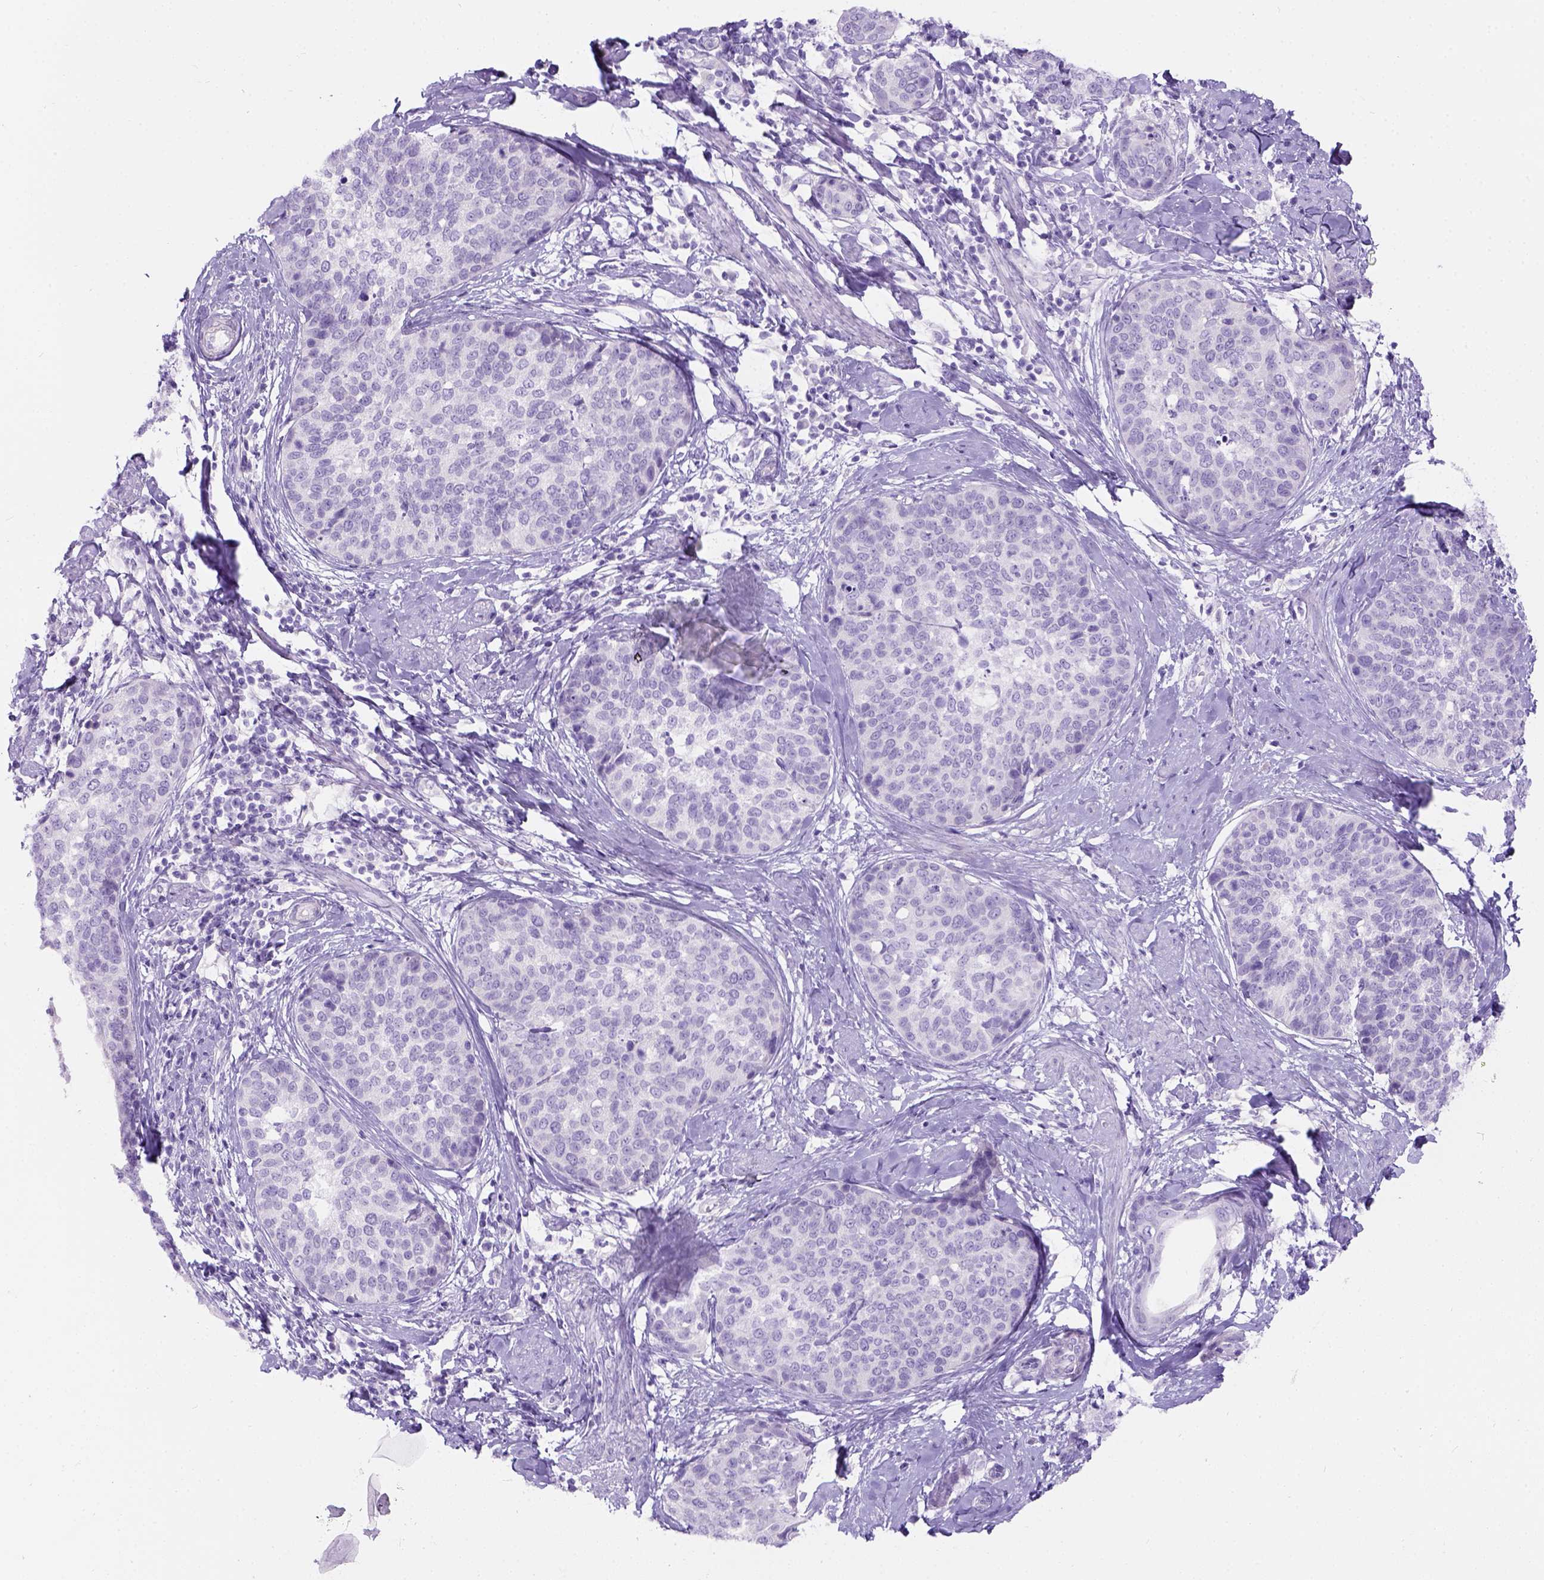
{"staining": {"intensity": "negative", "quantity": "none", "location": "none"}, "tissue": "cervical cancer", "cell_type": "Tumor cells", "image_type": "cancer", "snomed": [{"axis": "morphology", "description": "Squamous cell carcinoma, NOS"}, {"axis": "topography", "description": "Cervix"}], "caption": "DAB immunohistochemical staining of human cervical cancer (squamous cell carcinoma) shows no significant positivity in tumor cells.", "gene": "C7orf57", "patient": {"sex": "female", "age": 69}}